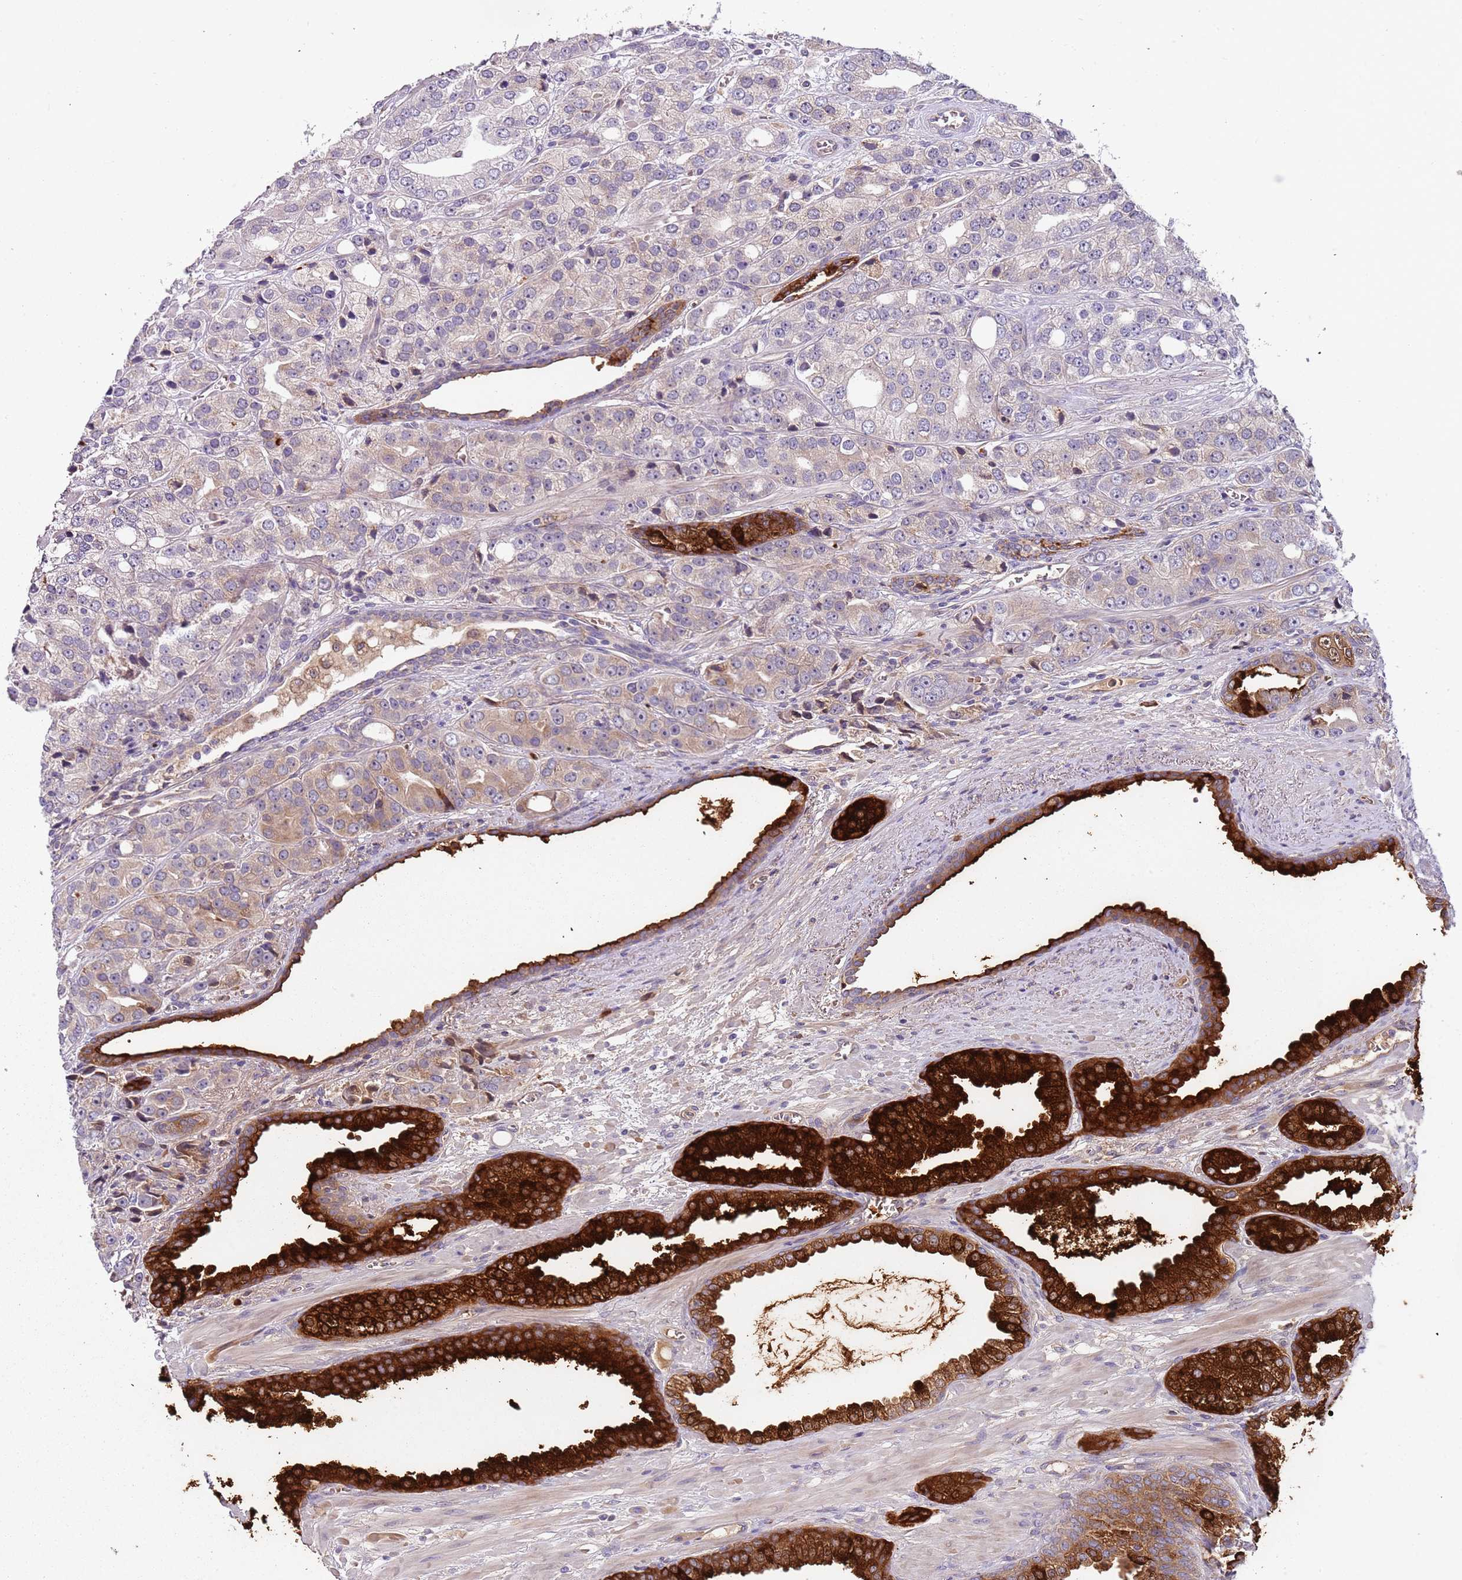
{"staining": {"intensity": "negative", "quantity": "none", "location": "none"}, "tissue": "prostate cancer", "cell_type": "Tumor cells", "image_type": "cancer", "snomed": [{"axis": "morphology", "description": "Adenocarcinoma, High grade"}, {"axis": "topography", "description": "Prostate"}], "caption": "The IHC image has no significant positivity in tumor cells of adenocarcinoma (high-grade) (prostate) tissue.", "gene": "VWCE", "patient": {"sex": "male", "age": 71}}